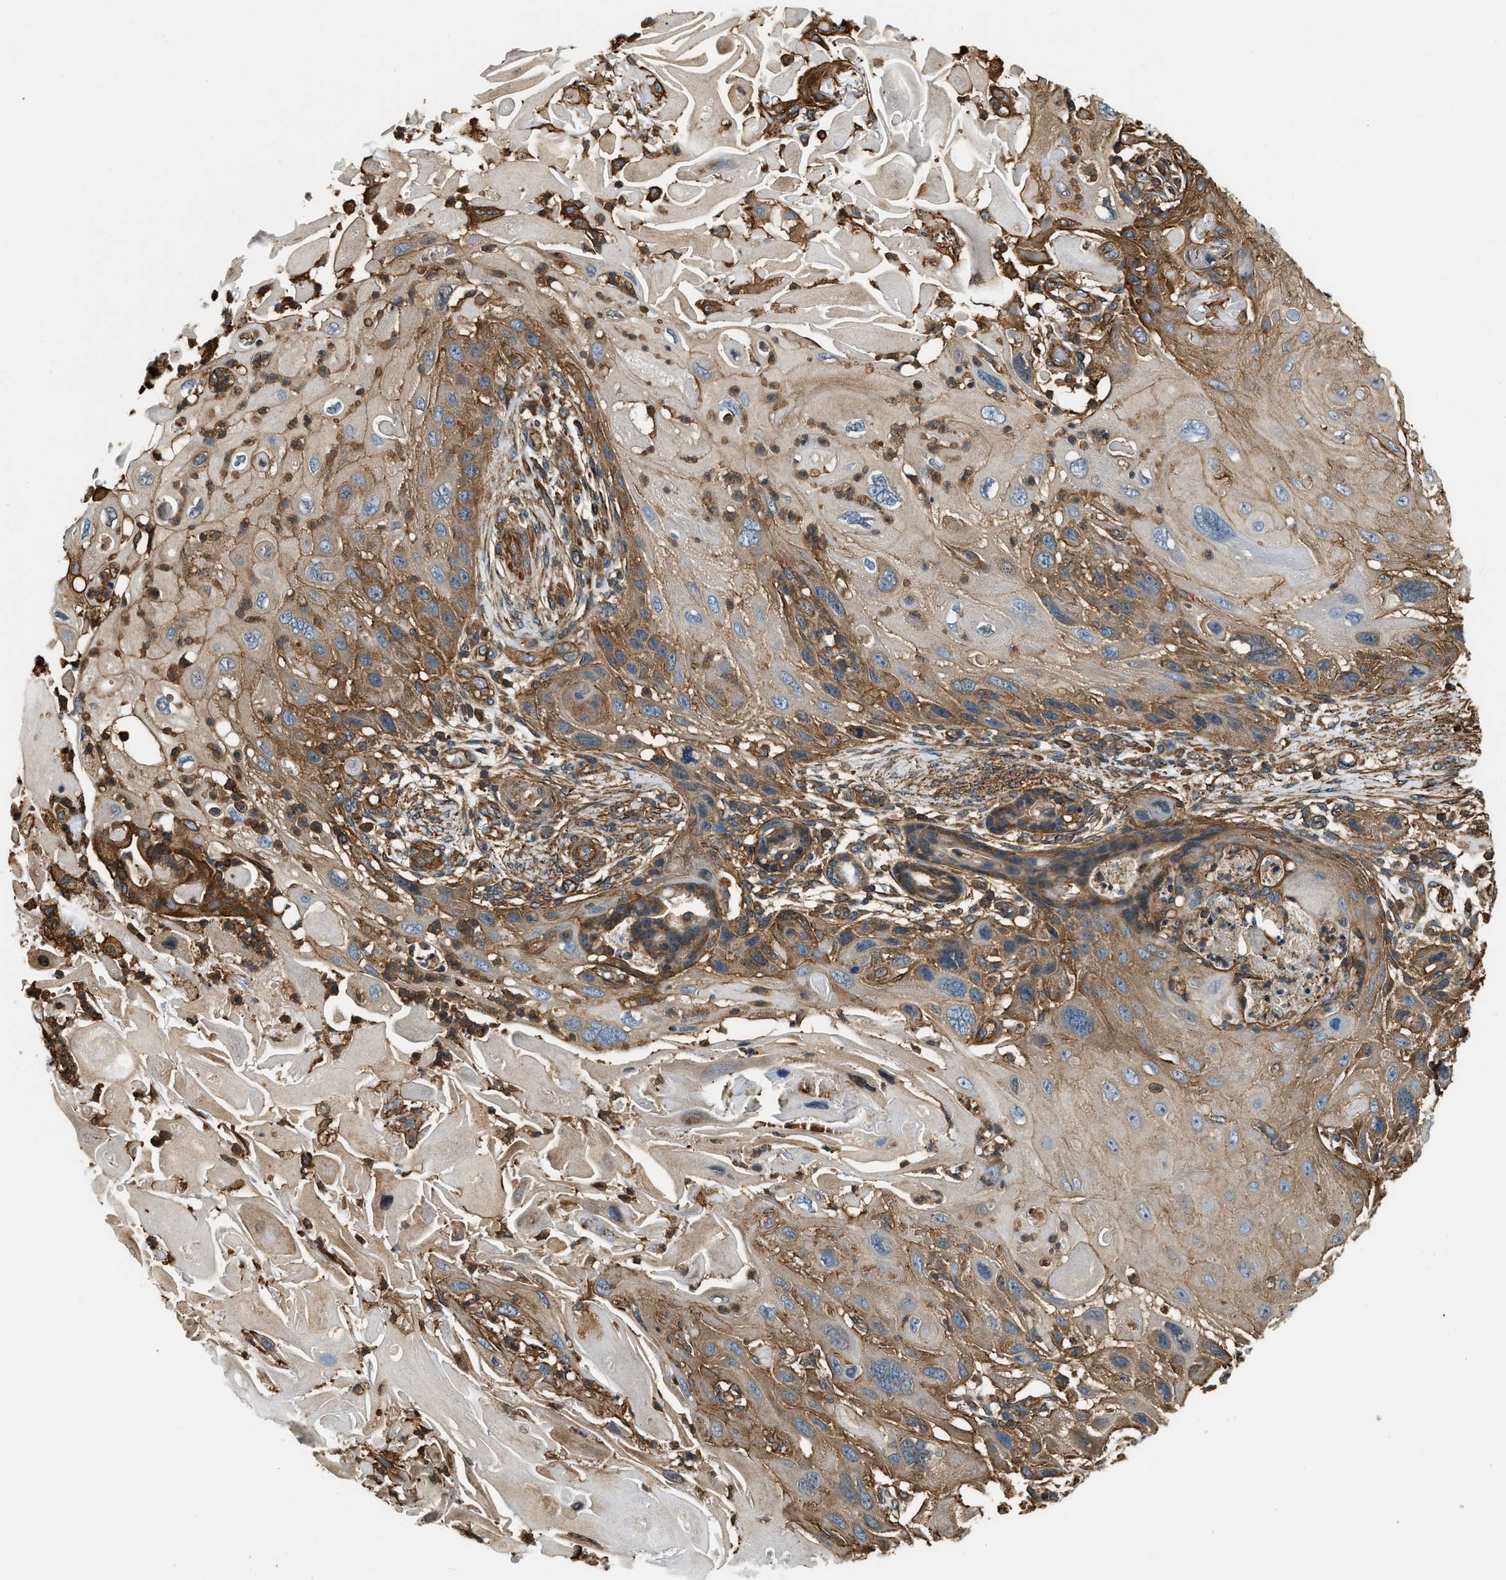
{"staining": {"intensity": "moderate", "quantity": ">75%", "location": "cytoplasmic/membranous"}, "tissue": "skin cancer", "cell_type": "Tumor cells", "image_type": "cancer", "snomed": [{"axis": "morphology", "description": "Squamous cell carcinoma, NOS"}, {"axis": "topography", "description": "Skin"}], "caption": "This image shows skin cancer (squamous cell carcinoma) stained with immunohistochemistry to label a protein in brown. The cytoplasmic/membranous of tumor cells show moderate positivity for the protein. Nuclei are counter-stained blue.", "gene": "YARS1", "patient": {"sex": "female", "age": 77}}